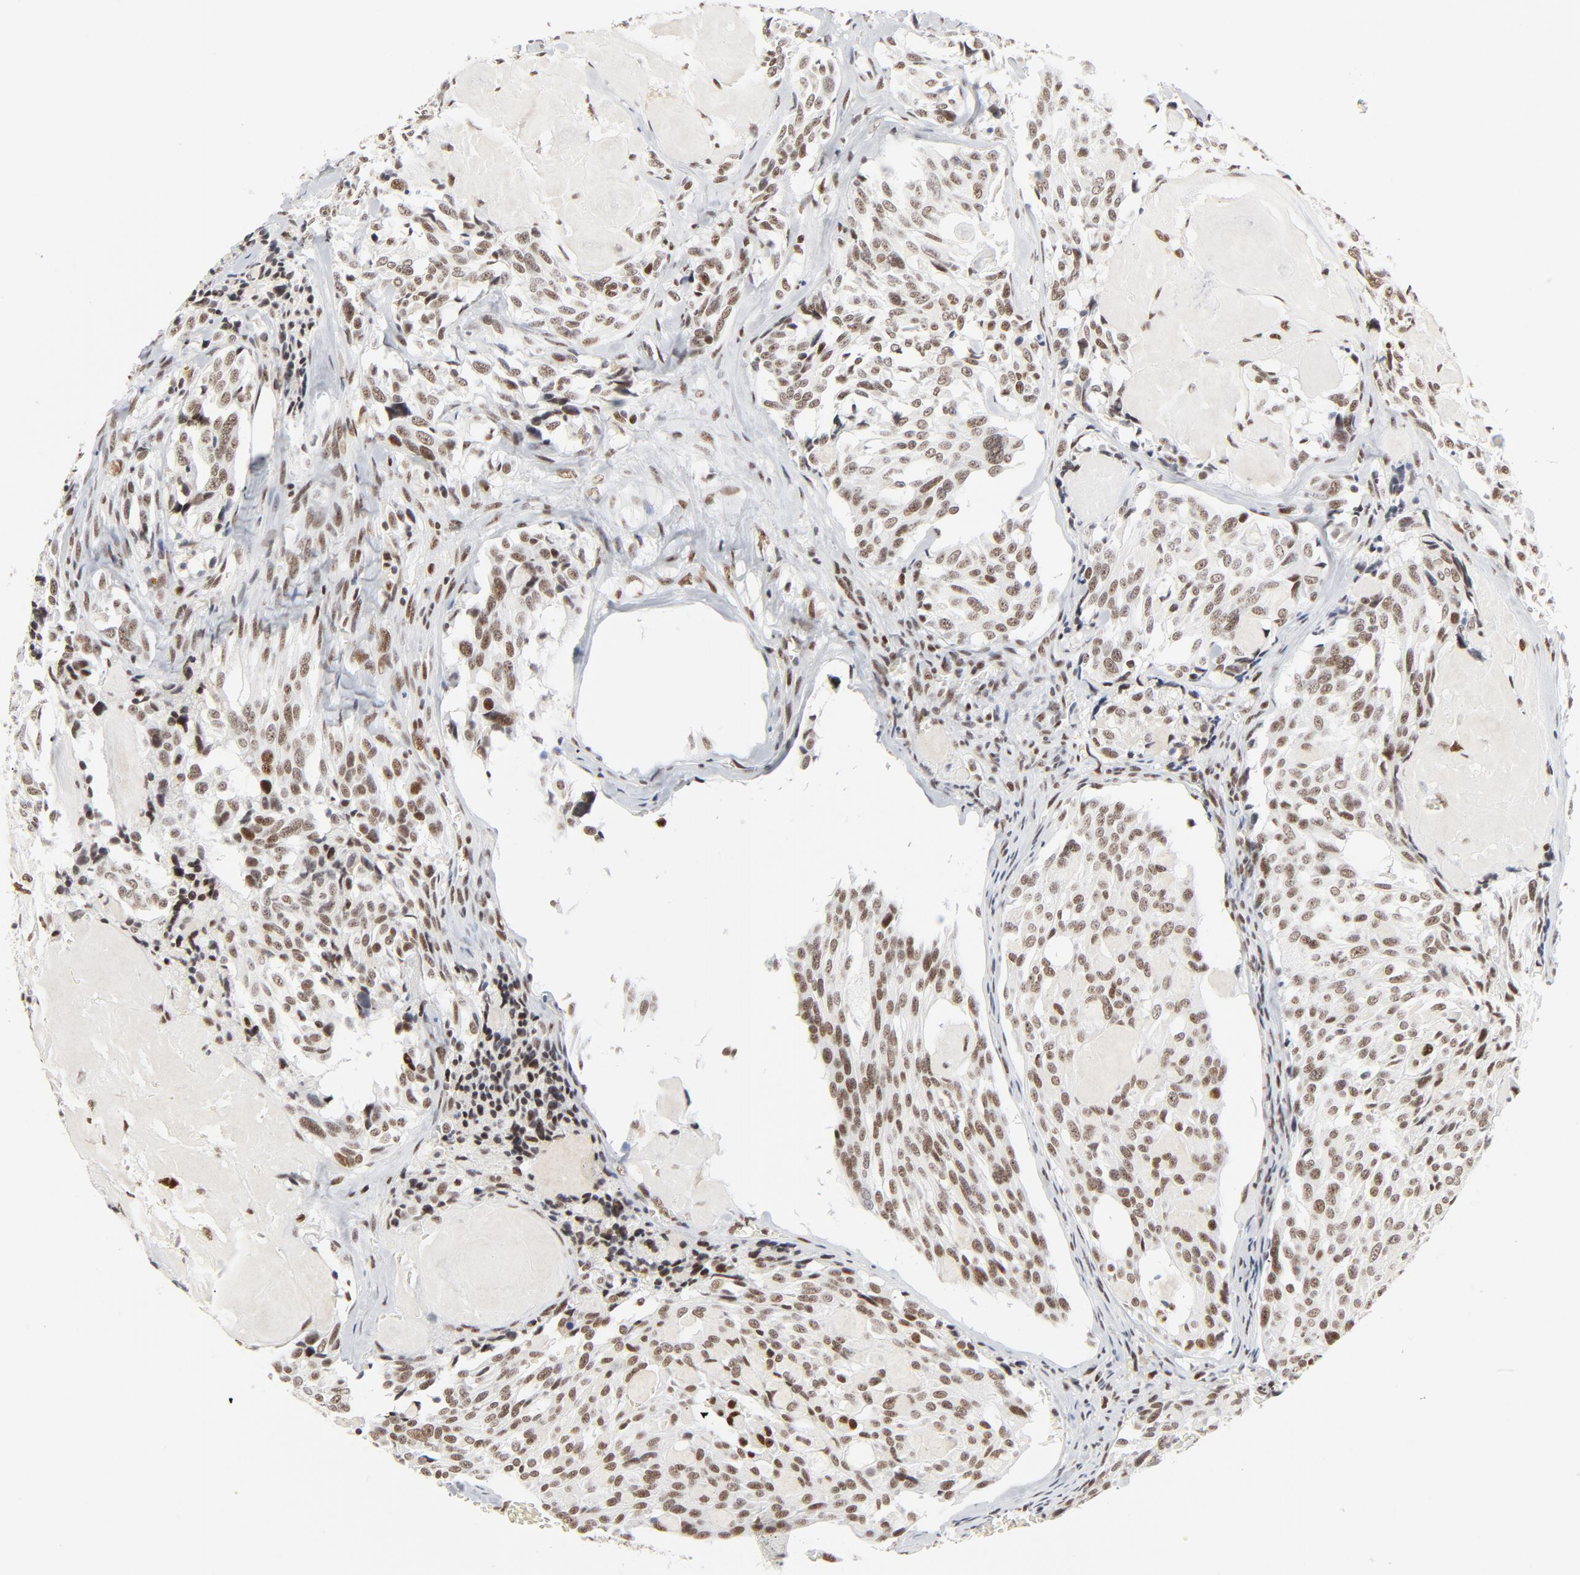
{"staining": {"intensity": "moderate", "quantity": ">75%", "location": "nuclear"}, "tissue": "thyroid cancer", "cell_type": "Tumor cells", "image_type": "cancer", "snomed": [{"axis": "morphology", "description": "Carcinoma, NOS"}, {"axis": "morphology", "description": "Carcinoid, malignant, NOS"}, {"axis": "topography", "description": "Thyroid gland"}], "caption": "Protein staining by immunohistochemistry (IHC) demonstrates moderate nuclear expression in about >75% of tumor cells in thyroid cancer (malignant carcinoid).", "gene": "GTF2H1", "patient": {"sex": "male", "age": 33}}